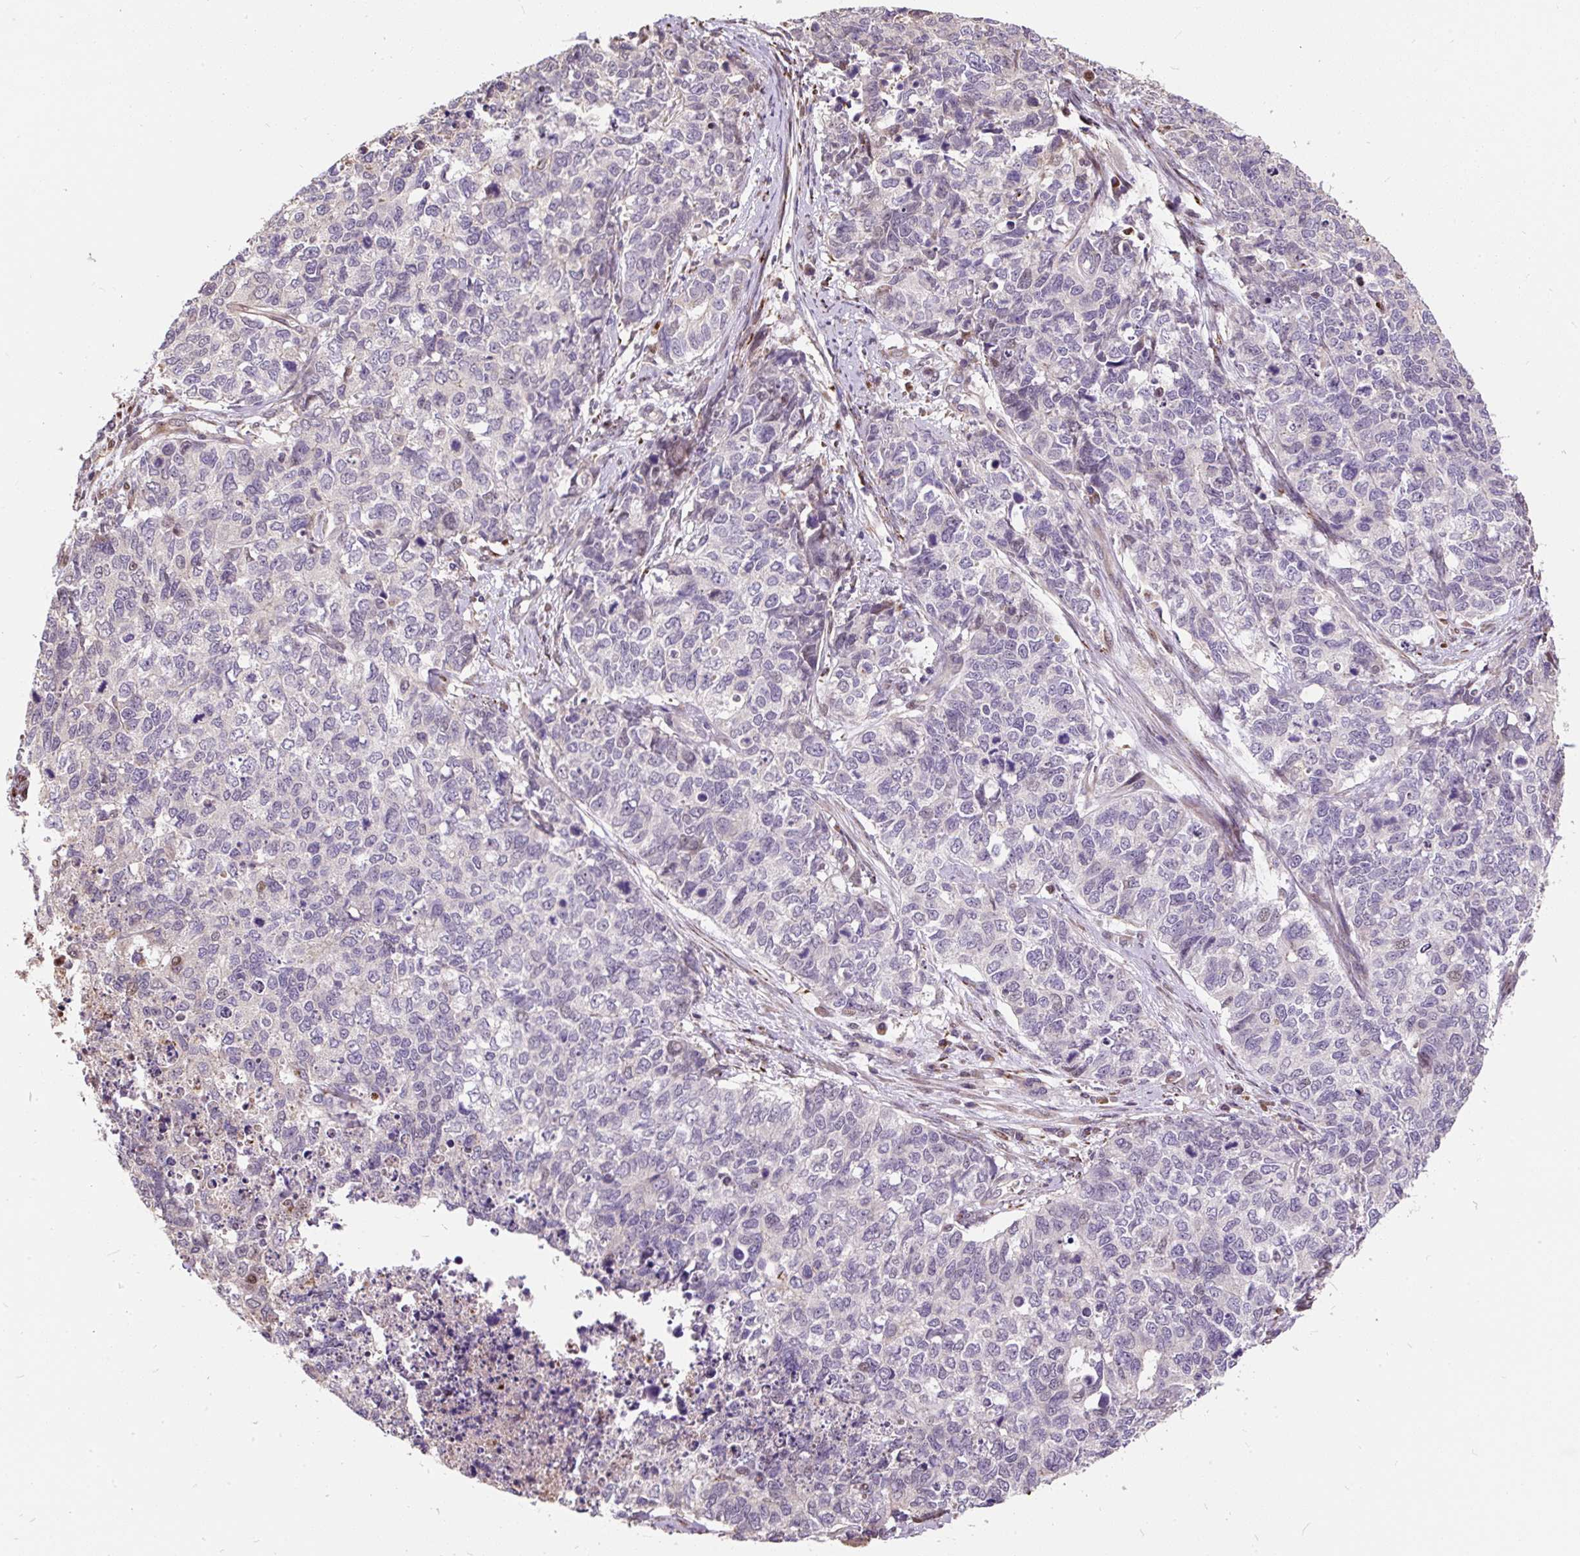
{"staining": {"intensity": "negative", "quantity": "none", "location": "none"}, "tissue": "cervical cancer", "cell_type": "Tumor cells", "image_type": "cancer", "snomed": [{"axis": "morphology", "description": "Squamous cell carcinoma, NOS"}, {"axis": "topography", "description": "Cervix"}], "caption": "Tumor cells show no significant protein expression in squamous cell carcinoma (cervical).", "gene": "PUS7L", "patient": {"sex": "female", "age": 63}}